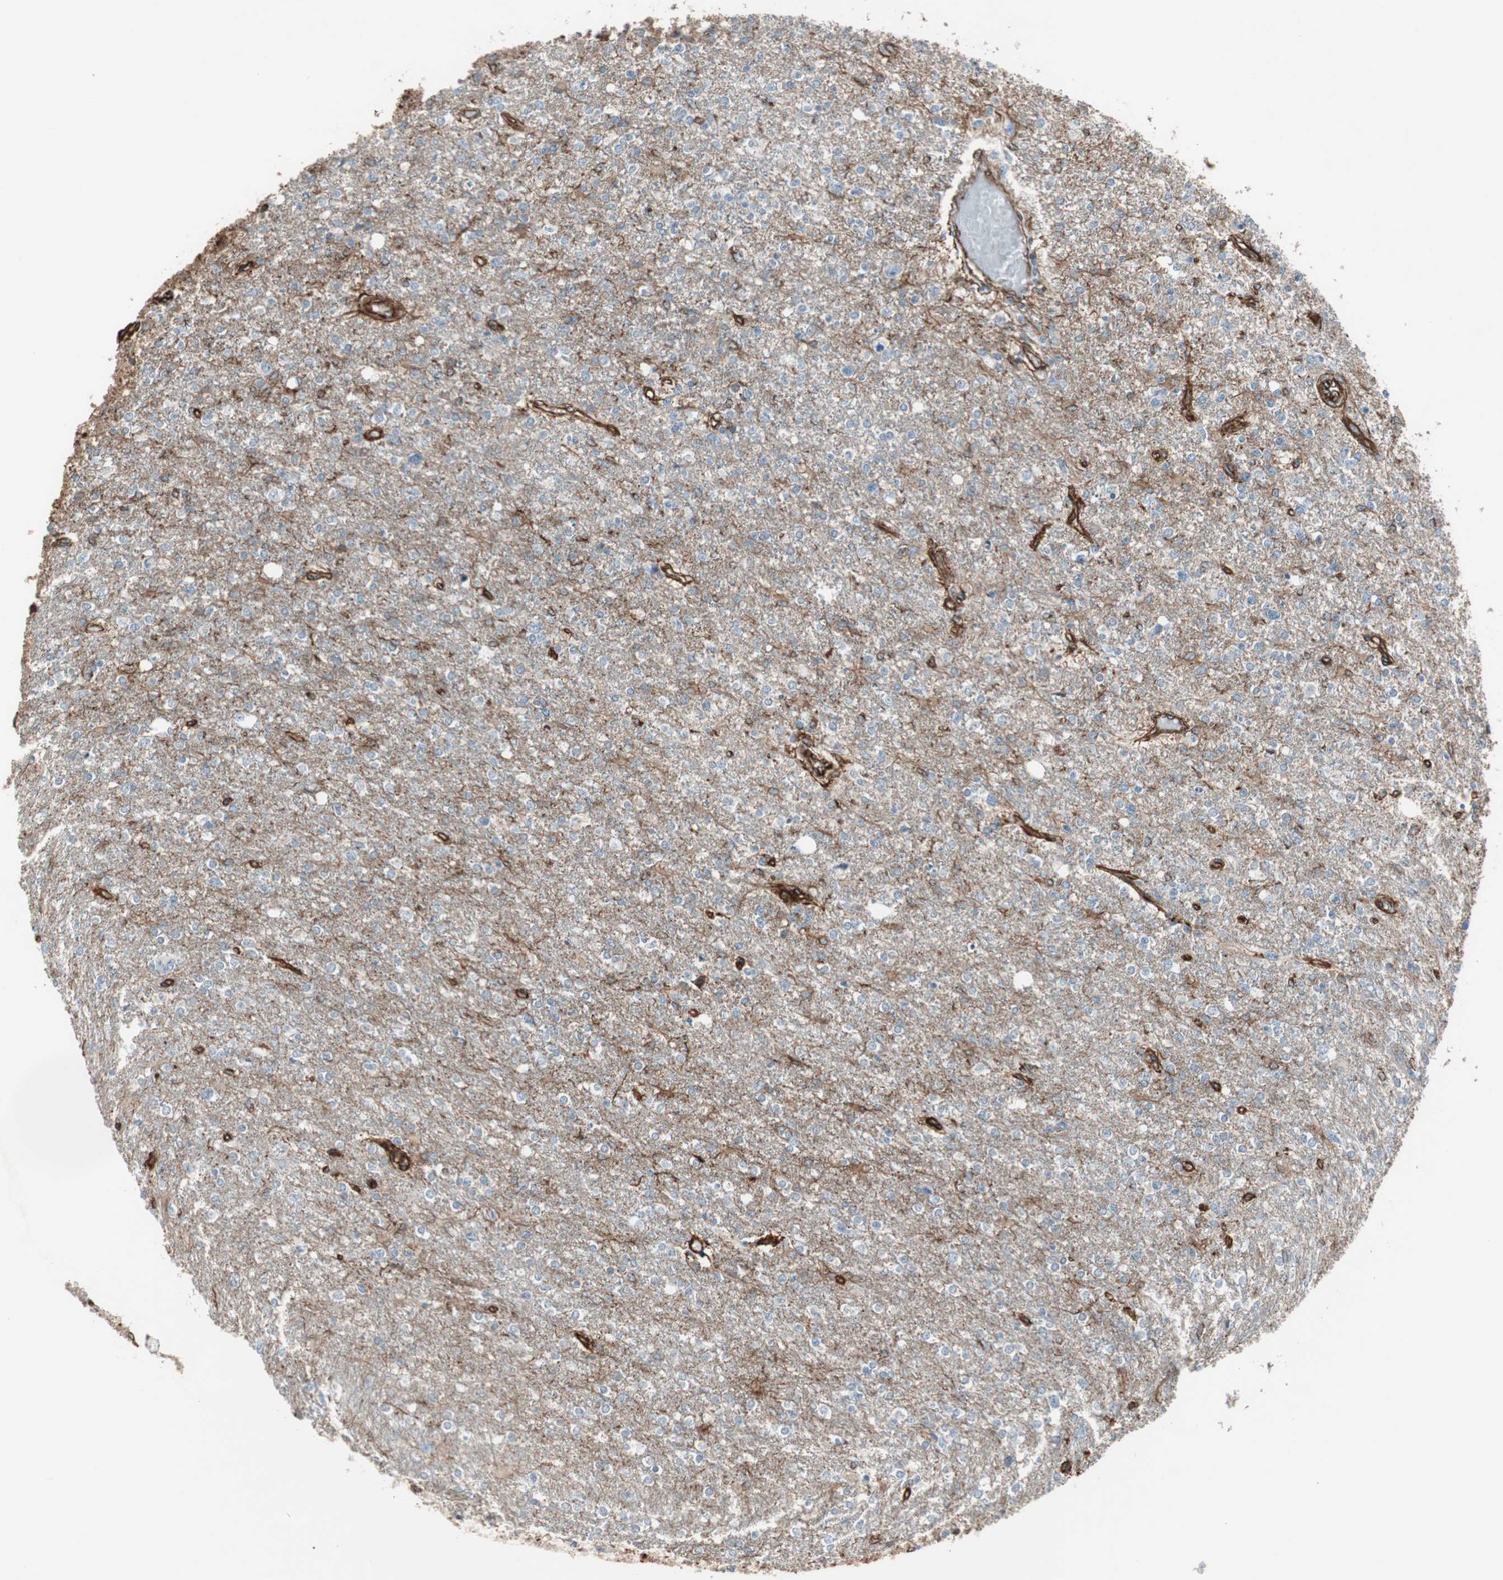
{"staining": {"intensity": "weak", "quantity": "25%-75%", "location": "cytoplasmic/membranous"}, "tissue": "glioma", "cell_type": "Tumor cells", "image_type": "cancer", "snomed": [{"axis": "morphology", "description": "Glioma, malignant, High grade"}, {"axis": "topography", "description": "Cerebral cortex"}], "caption": "A histopathology image of human malignant high-grade glioma stained for a protein shows weak cytoplasmic/membranous brown staining in tumor cells.", "gene": "TCTA", "patient": {"sex": "male", "age": 76}}